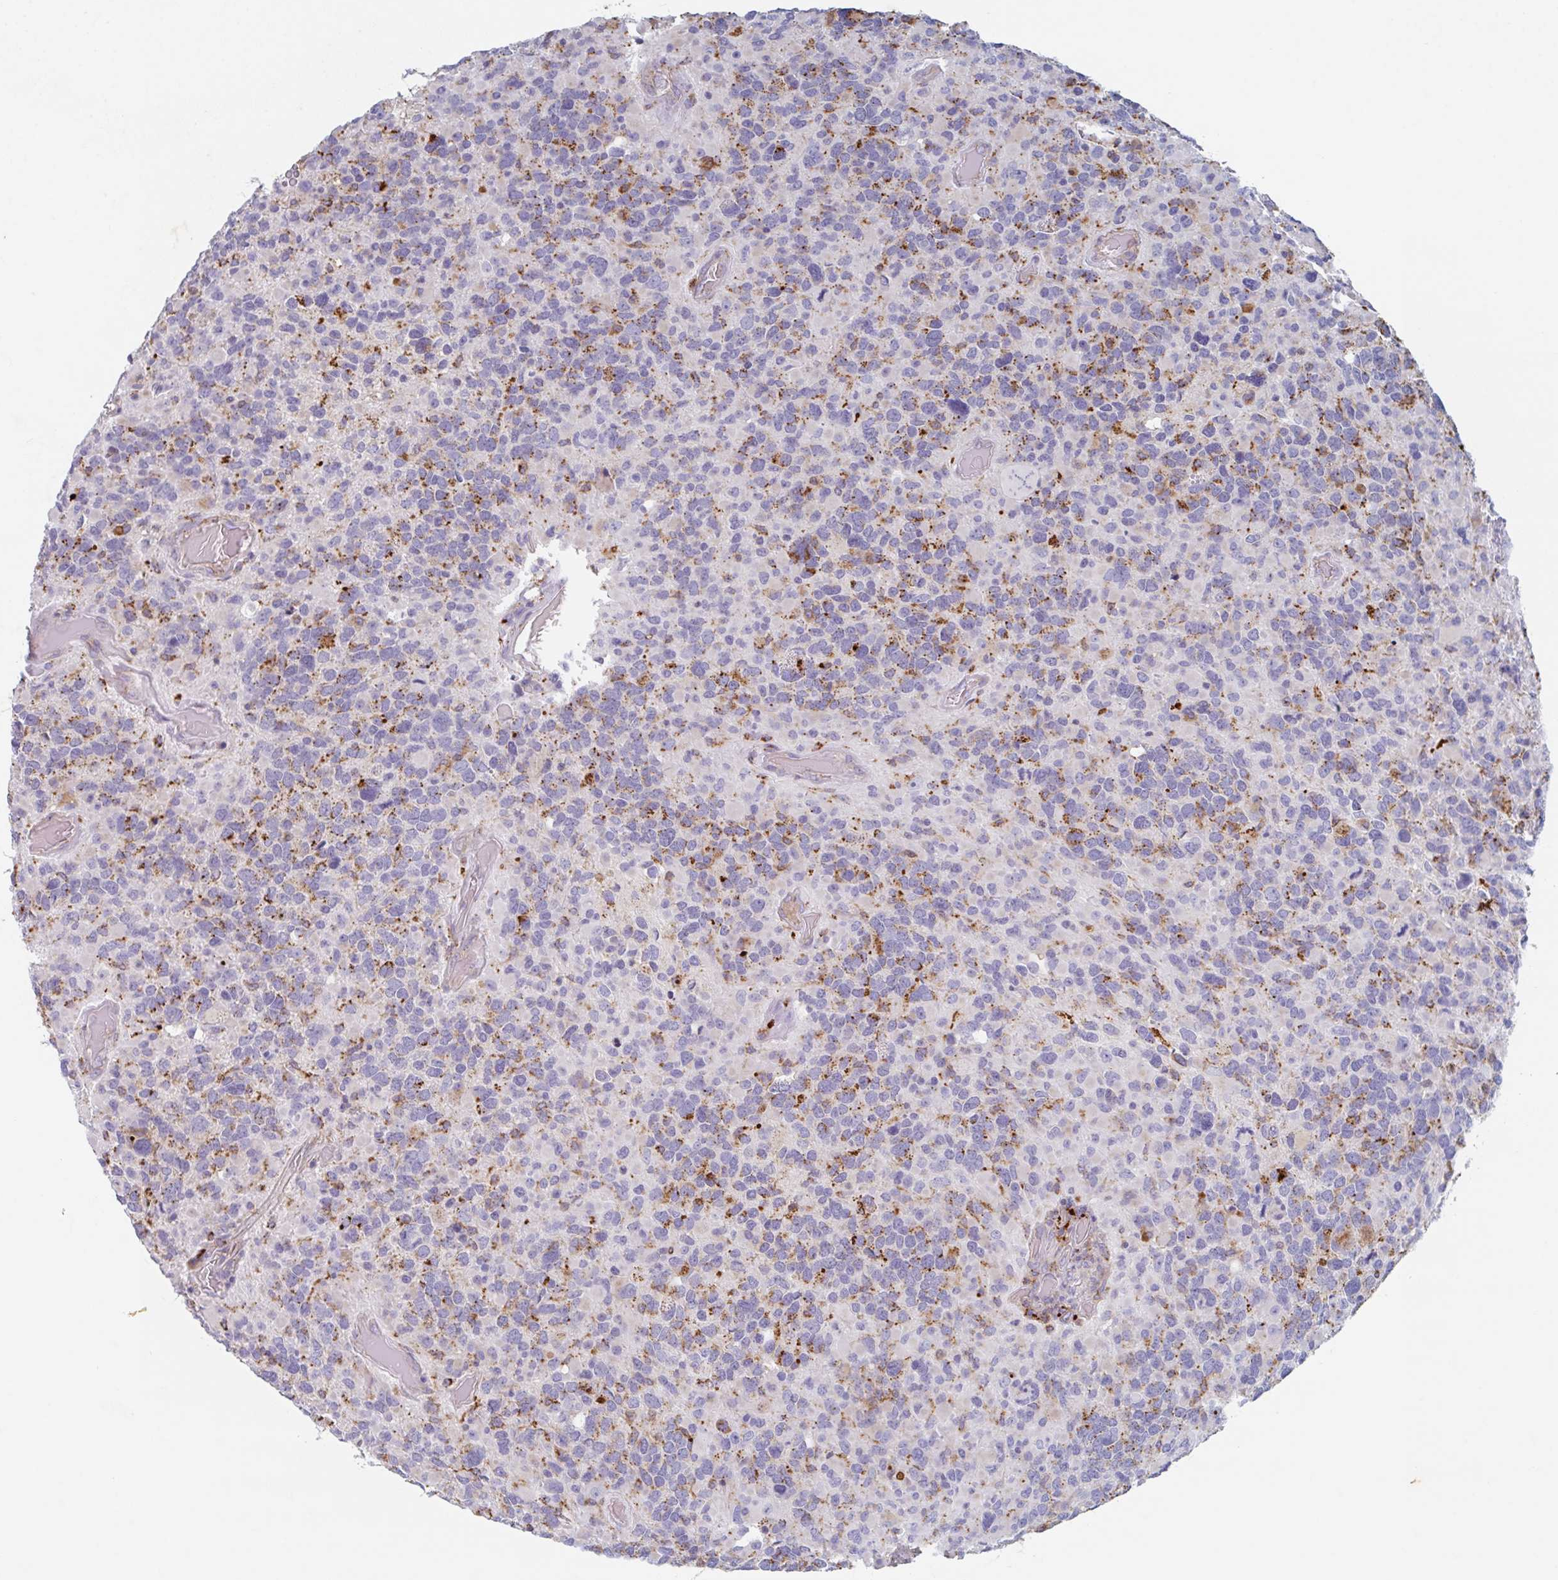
{"staining": {"intensity": "moderate", "quantity": "25%-75%", "location": "cytoplasmic/membranous"}, "tissue": "glioma", "cell_type": "Tumor cells", "image_type": "cancer", "snomed": [{"axis": "morphology", "description": "Glioma, malignant, High grade"}, {"axis": "topography", "description": "Brain"}], "caption": "Tumor cells reveal medium levels of moderate cytoplasmic/membranous staining in approximately 25%-75% of cells in human glioma. (brown staining indicates protein expression, while blue staining denotes nuclei).", "gene": "MANBA", "patient": {"sex": "female", "age": 40}}